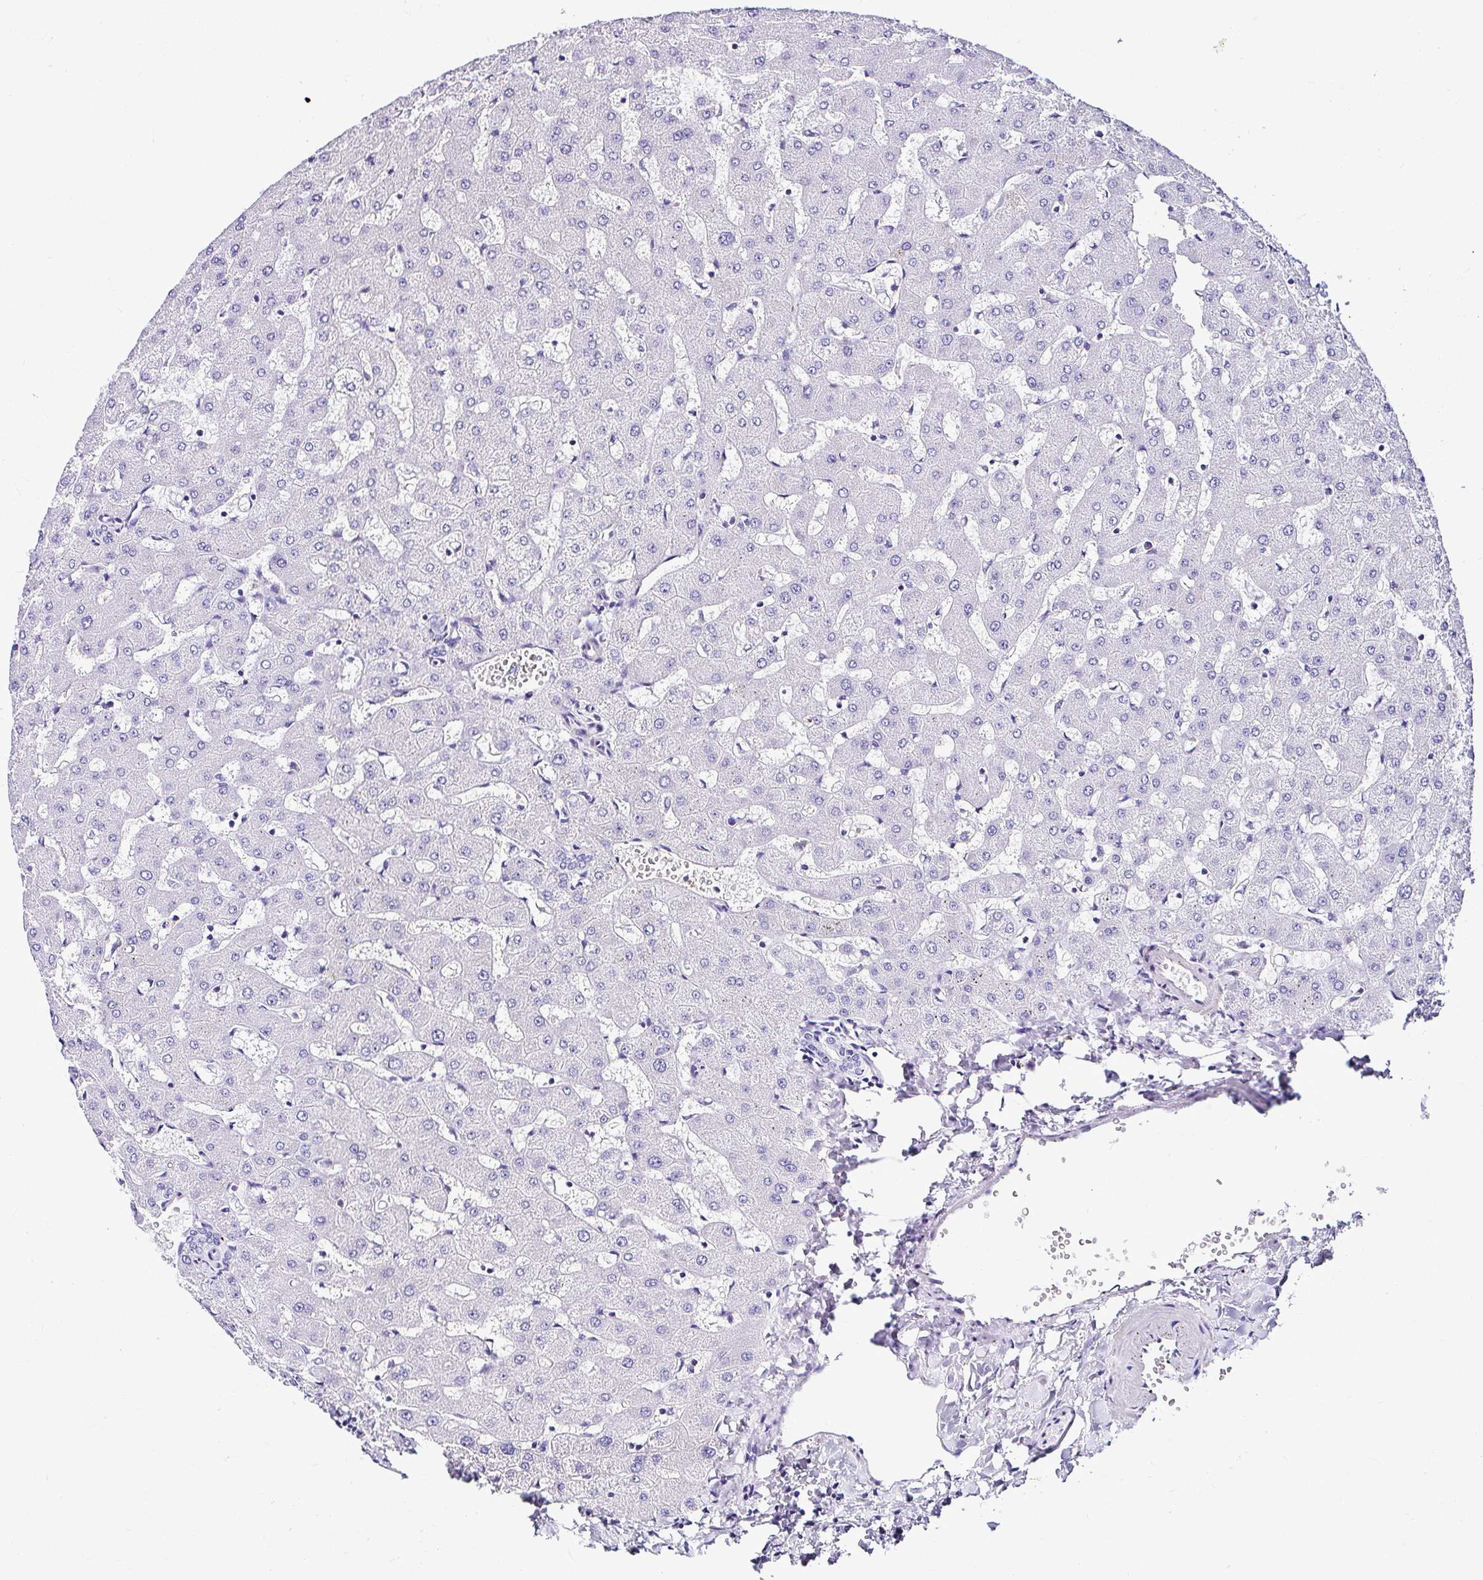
{"staining": {"intensity": "negative", "quantity": "none", "location": "none"}, "tissue": "liver", "cell_type": "Cholangiocytes", "image_type": "normal", "snomed": [{"axis": "morphology", "description": "Normal tissue, NOS"}, {"axis": "topography", "description": "Liver"}], "caption": "There is no significant positivity in cholangiocytes of liver. Brightfield microscopy of immunohistochemistry stained with DAB (brown) and hematoxylin (blue), captured at high magnification.", "gene": "DEPDC5", "patient": {"sex": "female", "age": 63}}